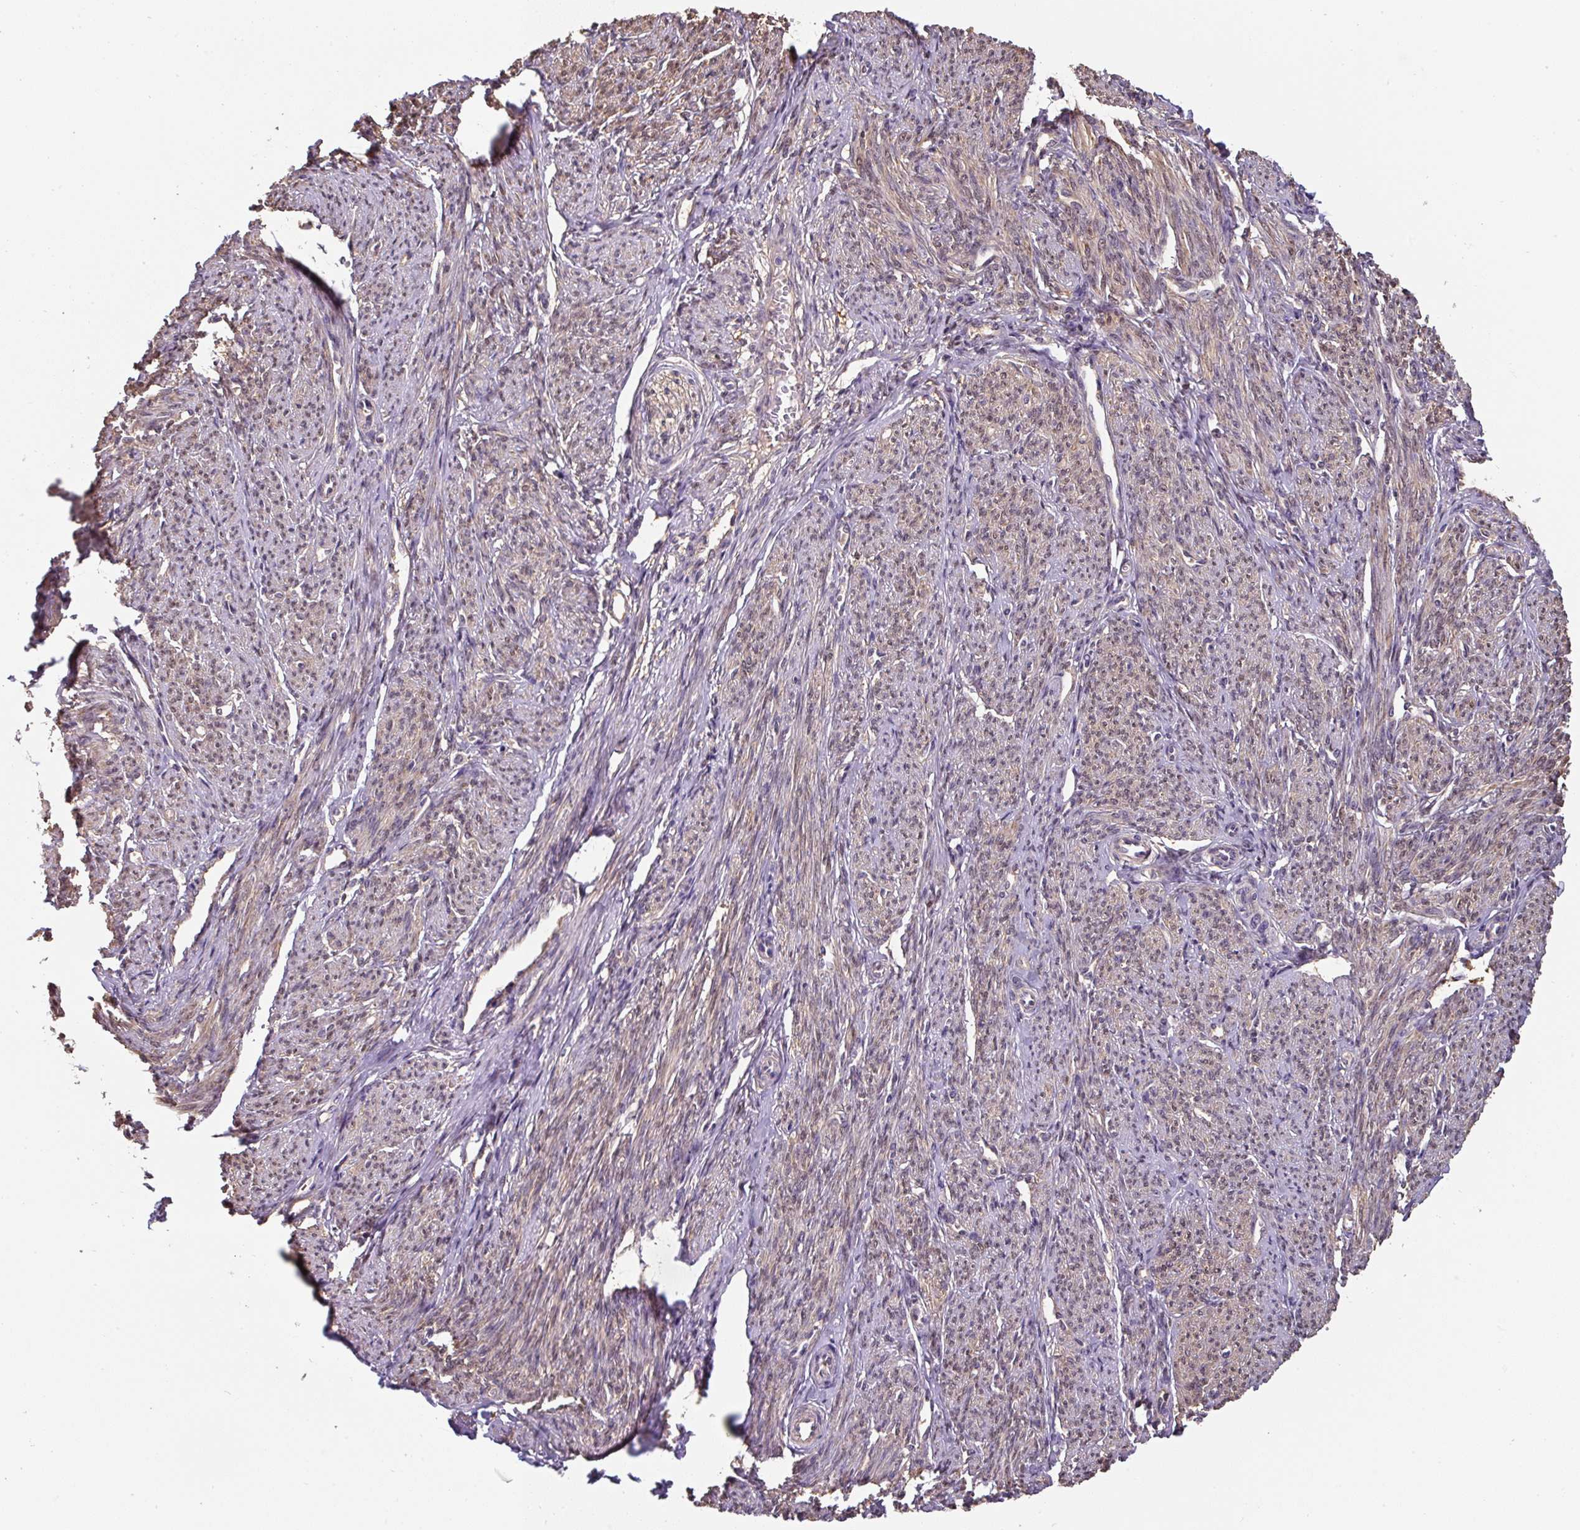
{"staining": {"intensity": "moderate", "quantity": "25%-75%", "location": "cytoplasmic/membranous,nuclear"}, "tissue": "smooth muscle", "cell_type": "Smooth muscle cells", "image_type": "normal", "snomed": [{"axis": "morphology", "description": "Normal tissue, NOS"}, {"axis": "topography", "description": "Smooth muscle"}], "caption": "IHC of benign smooth muscle exhibits medium levels of moderate cytoplasmic/membranous,nuclear staining in about 25%-75% of smooth muscle cells.", "gene": "ST13", "patient": {"sex": "female", "age": 65}}